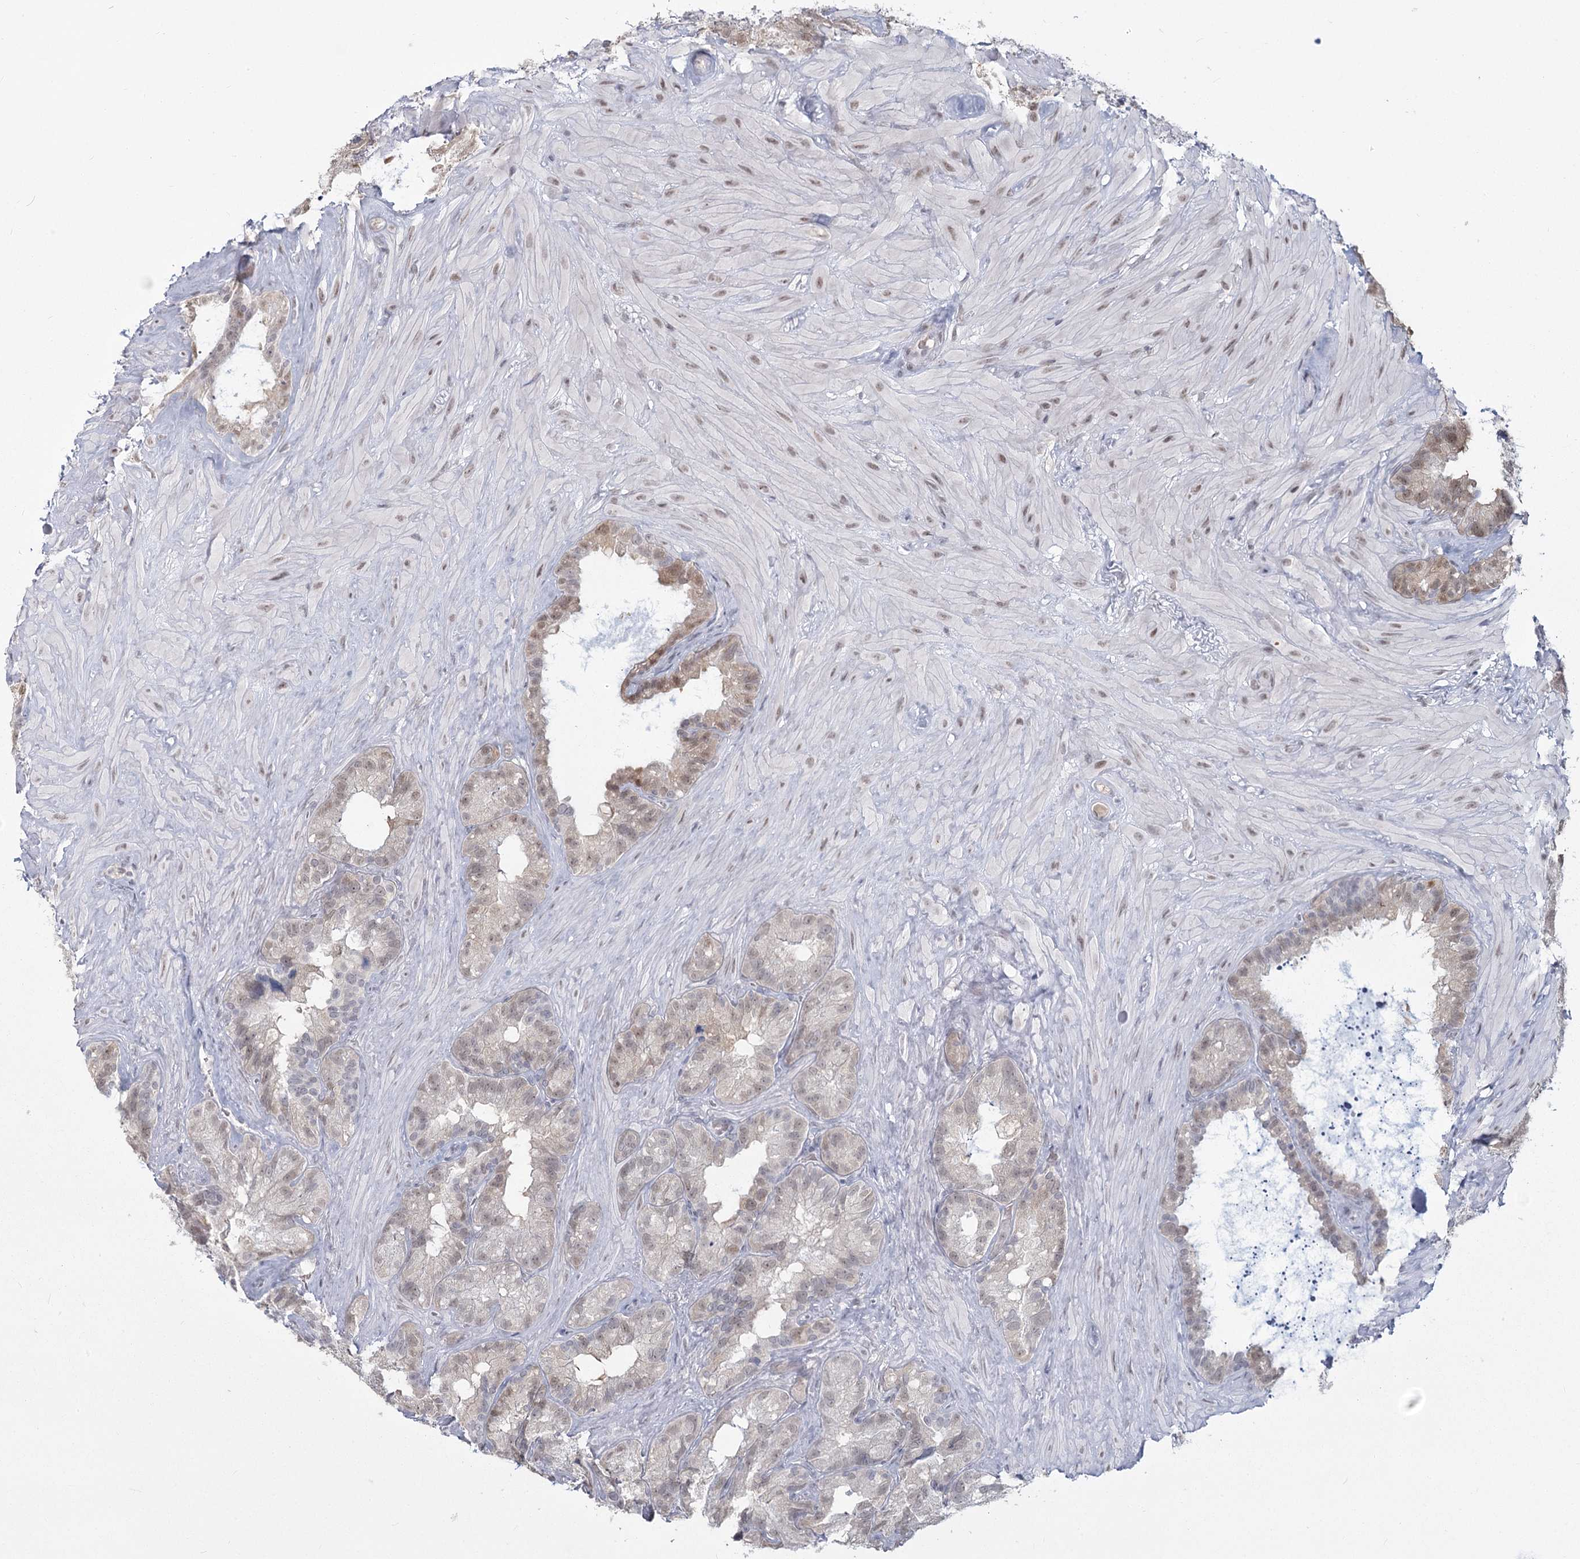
{"staining": {"intensity": "weak", "quantity": "<25%", "location": "nuclear"}, "tissue": "seminal vesicle", "cell_type": "Glandular cells", "image_type": "normal", "snomed": [{"axis": "morphology", "description": "Normal tissue, NOS"}, {"axis": "topography", "description": "Prostate"}, {"axis": "topography", "description": "Seminal veicle"}], "caption": "Glandular cells show no significant staining in unremarkable seminal vesicle. (DAB (3,3'-diaminobenzidine) IHC with hematoxylin counter stain).", "gene": "LY6G5C", "patient": {"sex": "male", "age": 68}}